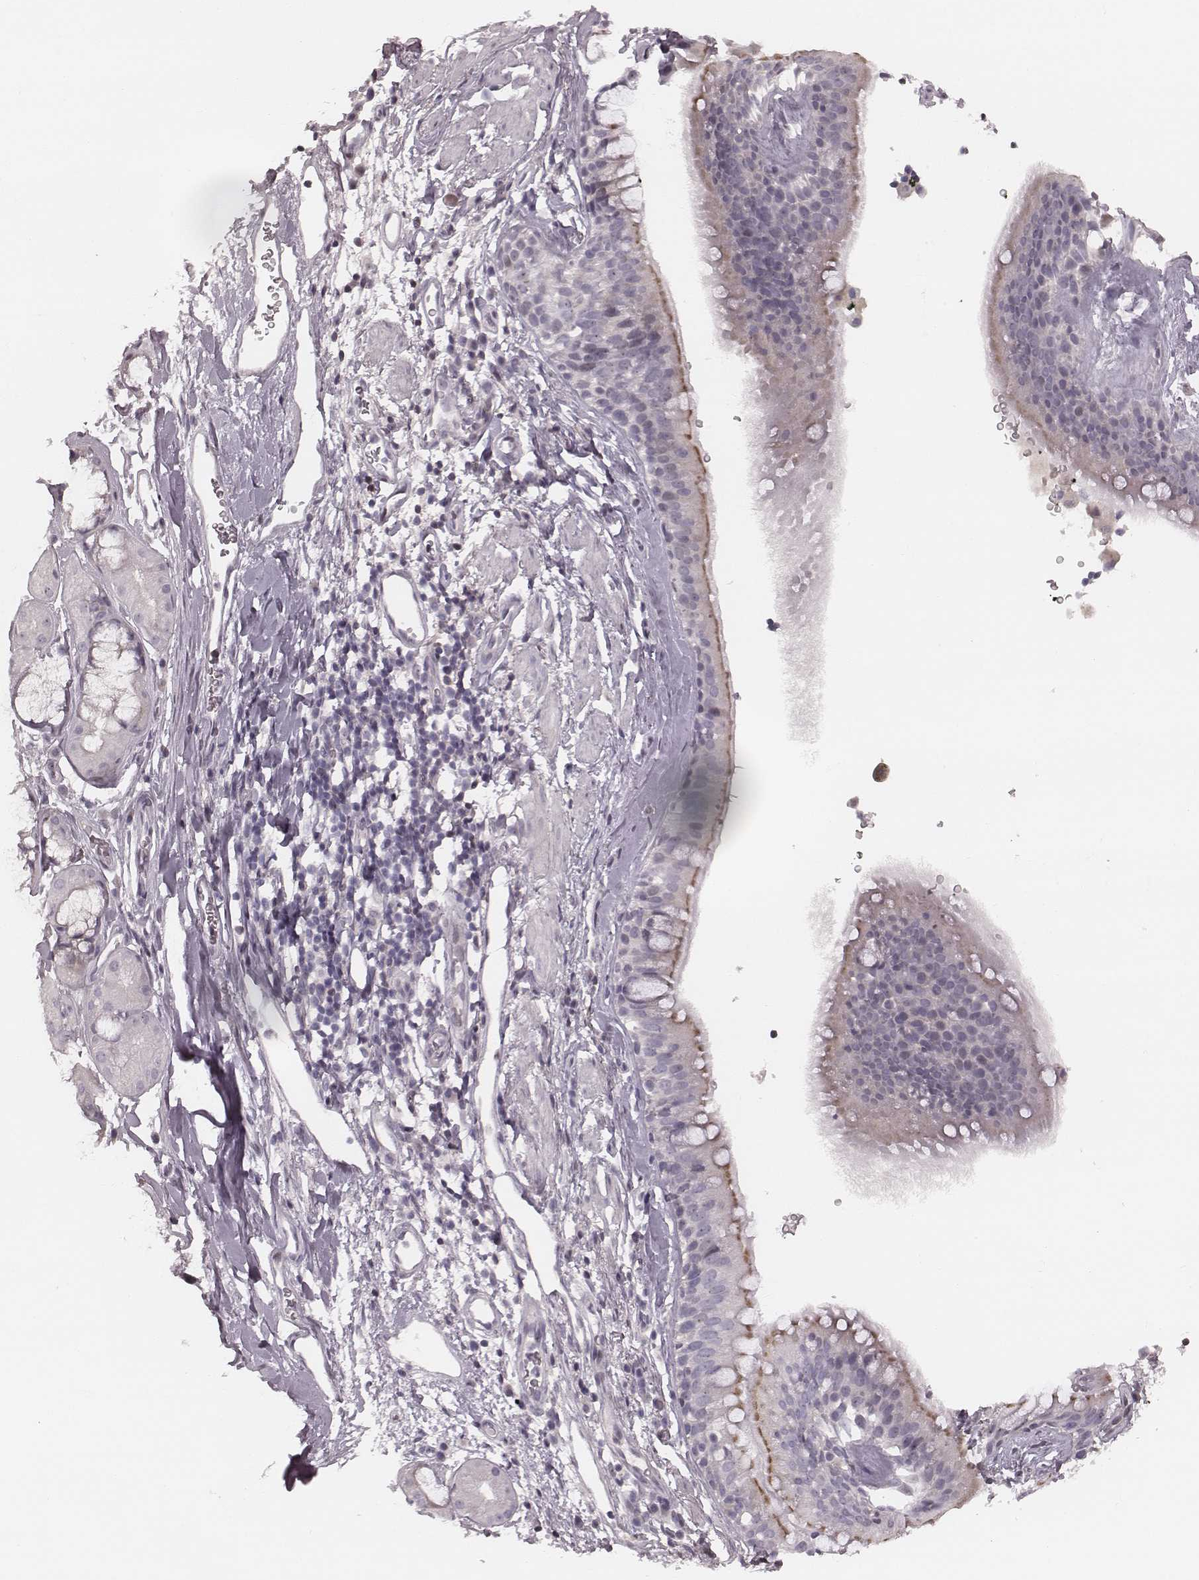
{"staining": {"intensity": "moderate", "quantity": "25%-75%", "location": "cytoplasmic/membranous"}, "tissue": "bronchus", "cell_type": "Respiratory epithelial cells", "image_type": "normal", "snomed": [{"axis": "morphology", "description": "Normal tissue, NOS"}, {"axis": "topography", "description": "Cartilage tissue"}, {"axis": "topography", "description": "Bronchus"}], "caption": "IHC staining of unremarkable bronchus, which displays medium levels of moderate cytoplasmic/membranous positivity in about 25%-75% of respiratory epithelial cells indicating moderate cytoplasmic/membranous protein positivity. The staining was performed using DAB (3,3'-diaminobenzidine) (brown) for protein detection and nuclei were counterstained in hematoxylin (blue).", "gene": "S100Z", "patient": {"sex": "male", "age": 58}}